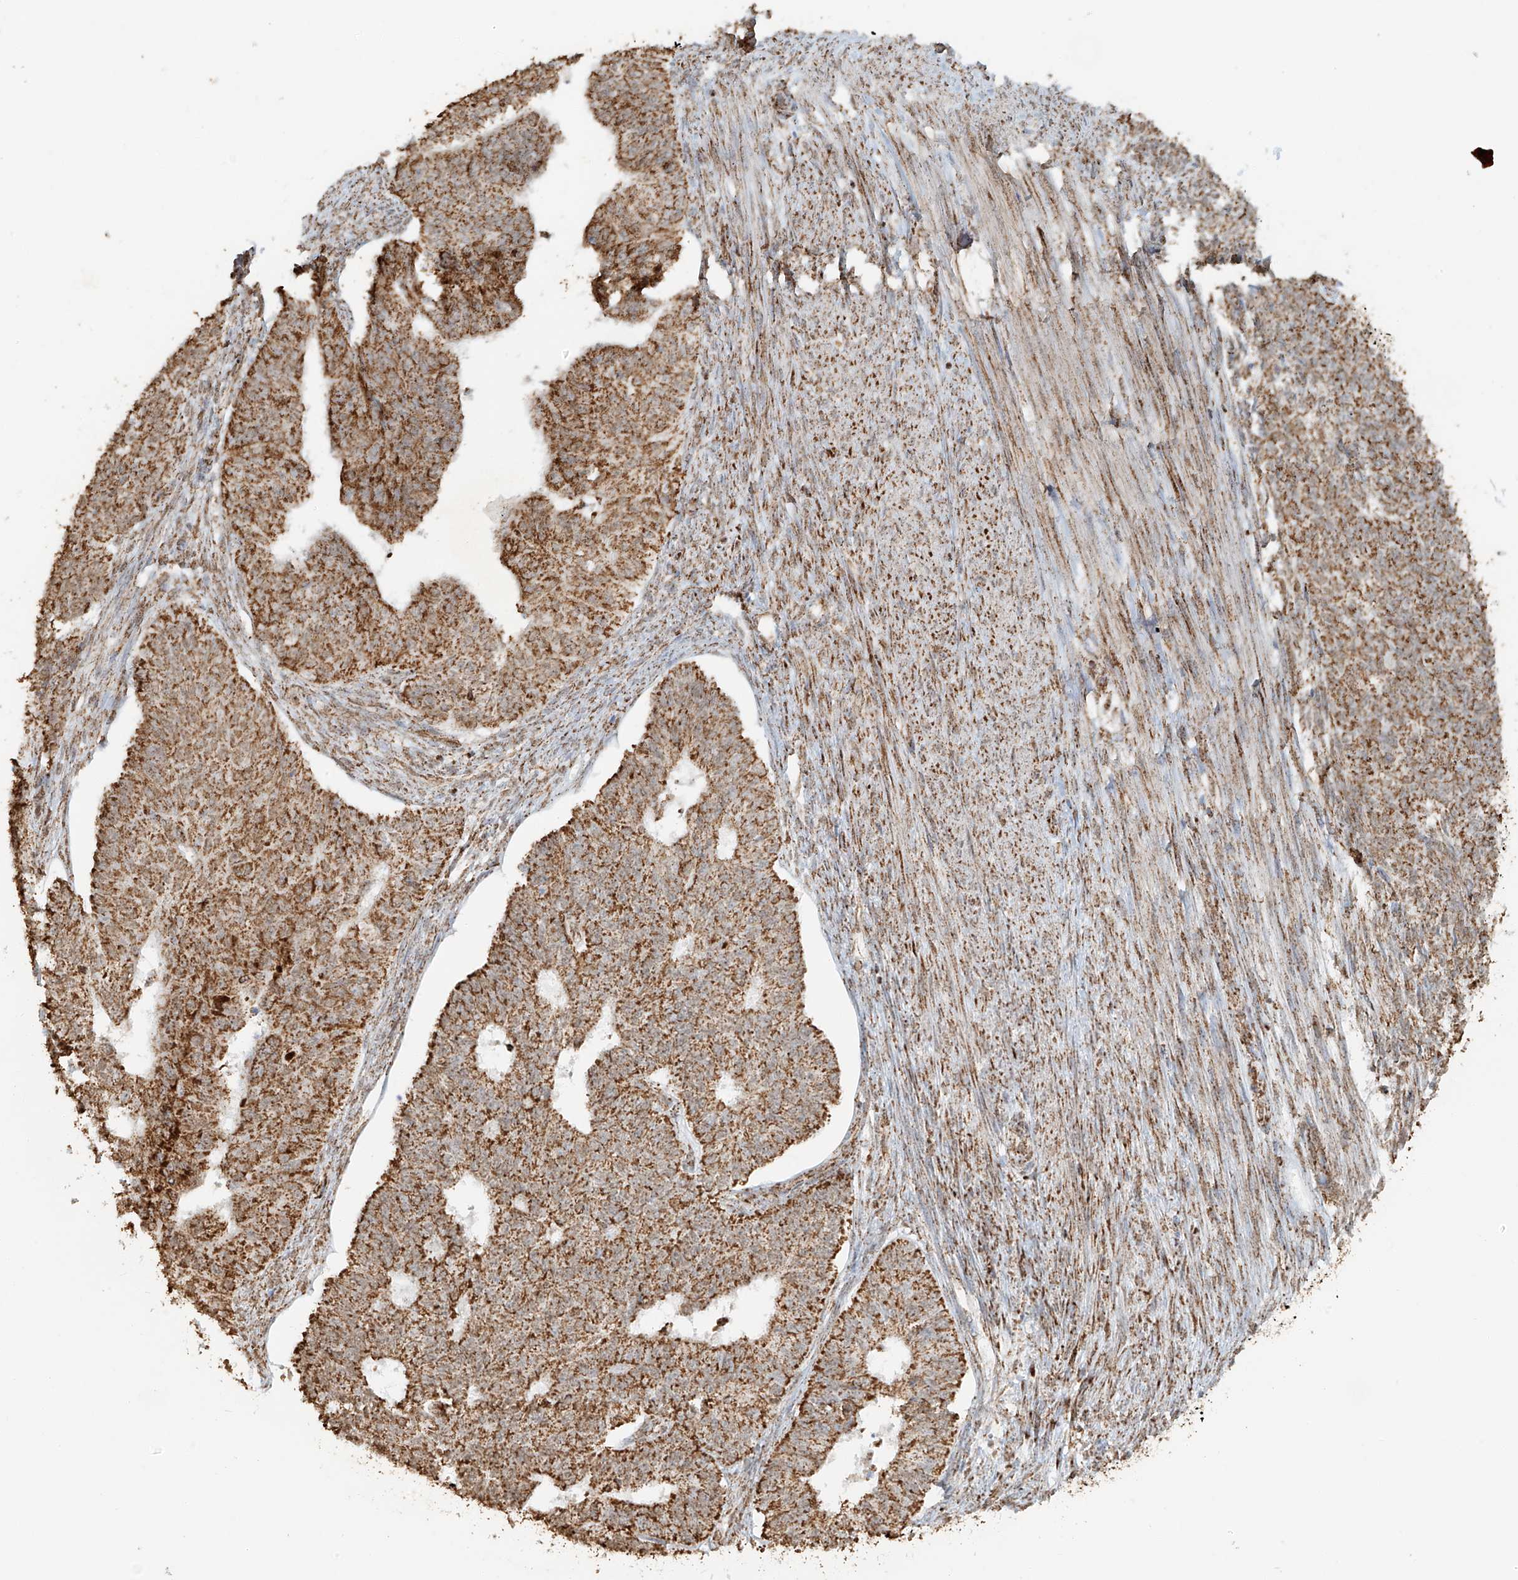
{"staining": {"intensity": "moderate", "quantity": ">75%", "location": "cytoplasmic/membranous"}, "tissue": "endometrial cancer", "cell_type": "Tumor cells", "image_type": "cancer", "snomed": [{"axis": "morphology", "description": "Adenocarcinoma, NOS"}, {"axis": "topography", "description": "Endometrium"}], "caption": "Endometrial adenocarcinoma was stained to show a protein in brown. There is medium levels of moderate cytoplasmic/membranous positivity in about >75% of tumor cells.", "gene": "MIPEP", "patient": {"sex": "female", "age": 32}}